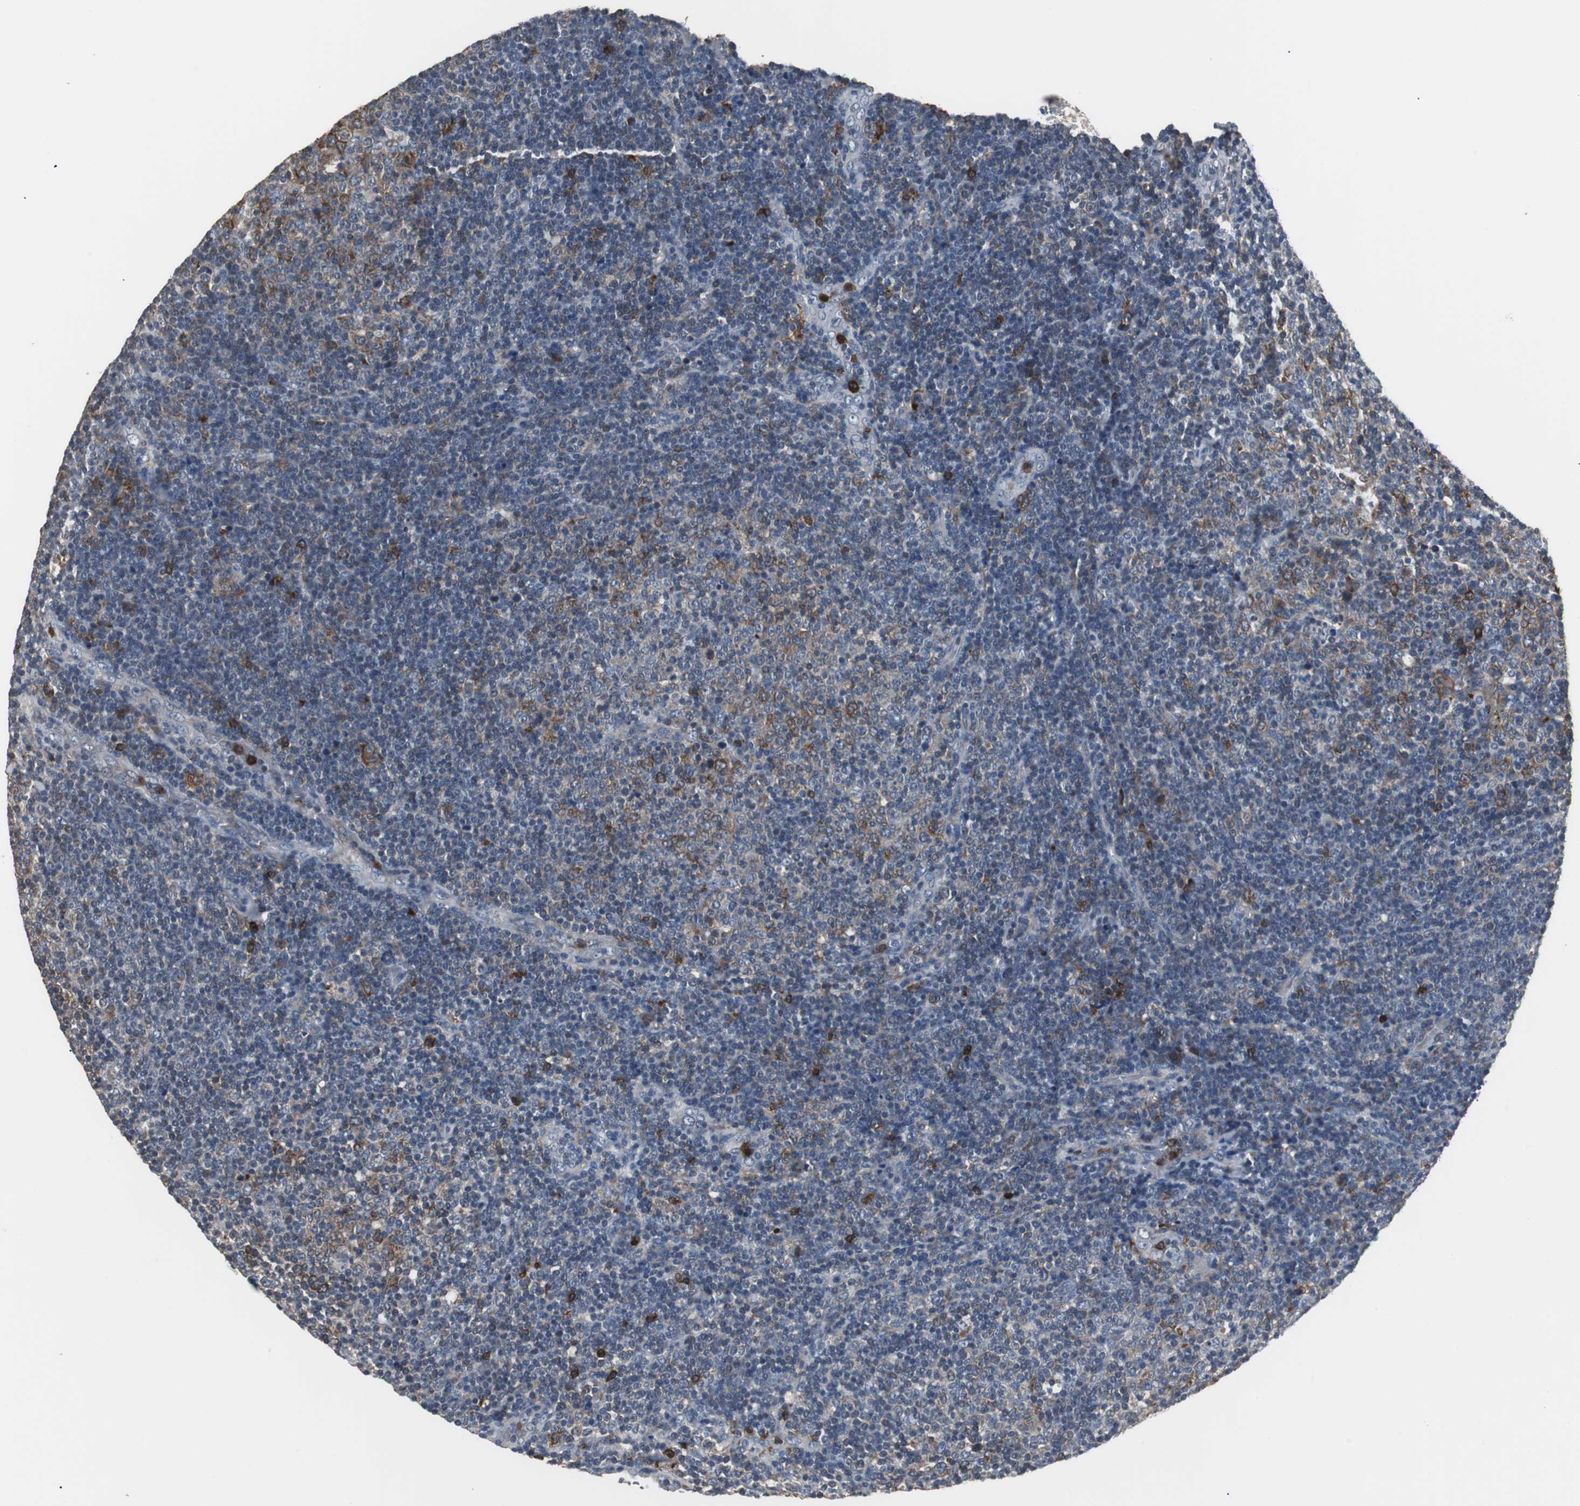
{"staining": {"intensity": "negative", "quantity": "none", "location": "none"}, "tissue": "lymphoma", "cell_type": "Tumor cells", "image_type": "cancer", "snomed": [{"axis": "morphology", "description": "Malignant lymphoma, non-Hodgkin's type, Low grade"}, {"axis": "topography", "description": "Lymph node"}], "caption": "This is a histopathology image of IHC staining of lymphoma, which shows no positivity in tumor cells. The staining was performed using DAB (3,3'-diaminobenzidine) to visualize the protein expression in brown, while the nuclei were stained in blue with hematoxylin (Magnification: 20x).", "gene": "NCF2", "patient": {"sex": "male", "age": 70}}